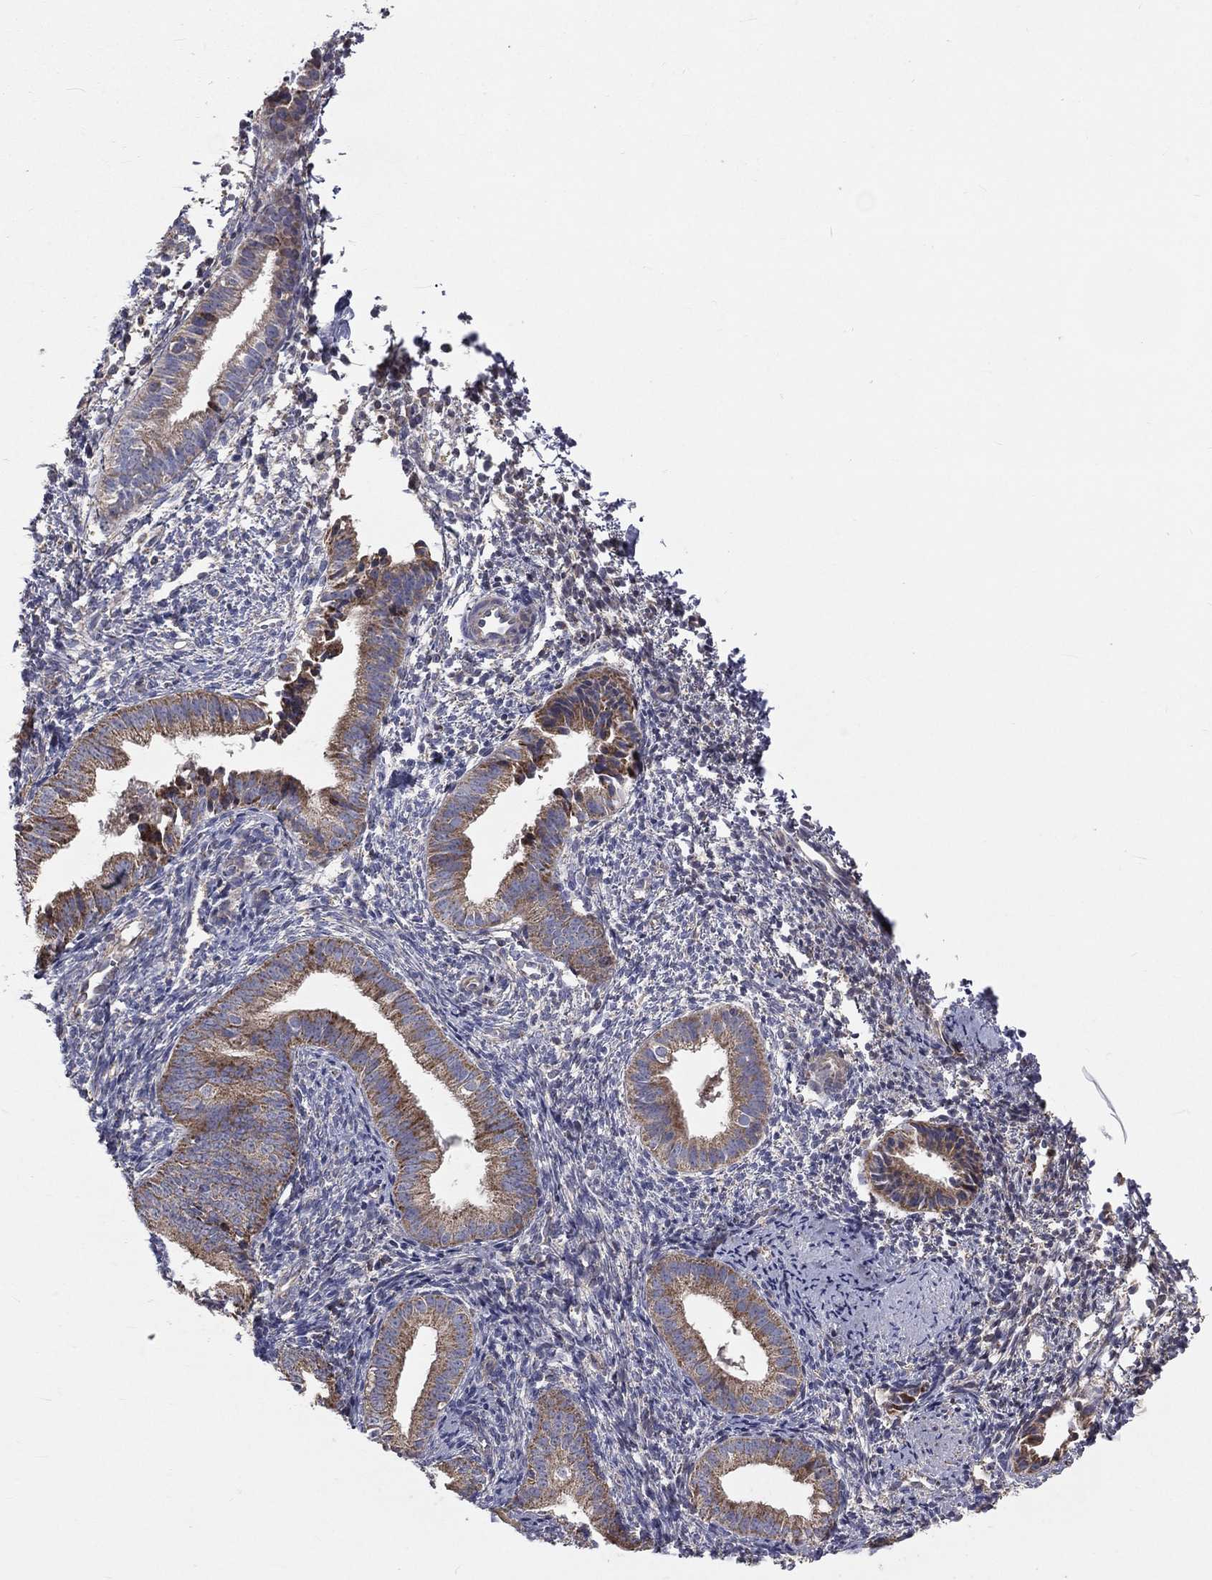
{"staining": {"intensity": "negative", "quantity": "none", "location": "none"}, "tissue": "endometrium", "cell_type": "Cells in endometrial stroma", "image_type": "normal", "snomed": [{"axis": "morphology", "description": "Normal tissue, NOS"}, {"axis": "topography", "description": "Endometrium"}], "caption": "DAB (3,3'-diaminobenzidine) immunohistochemical staining of normal human endometrium exhibits no significant positivity in cells in endometrial stroma.", "gene": "GPD1", "patient": {"sex": "female", "age": 47}}